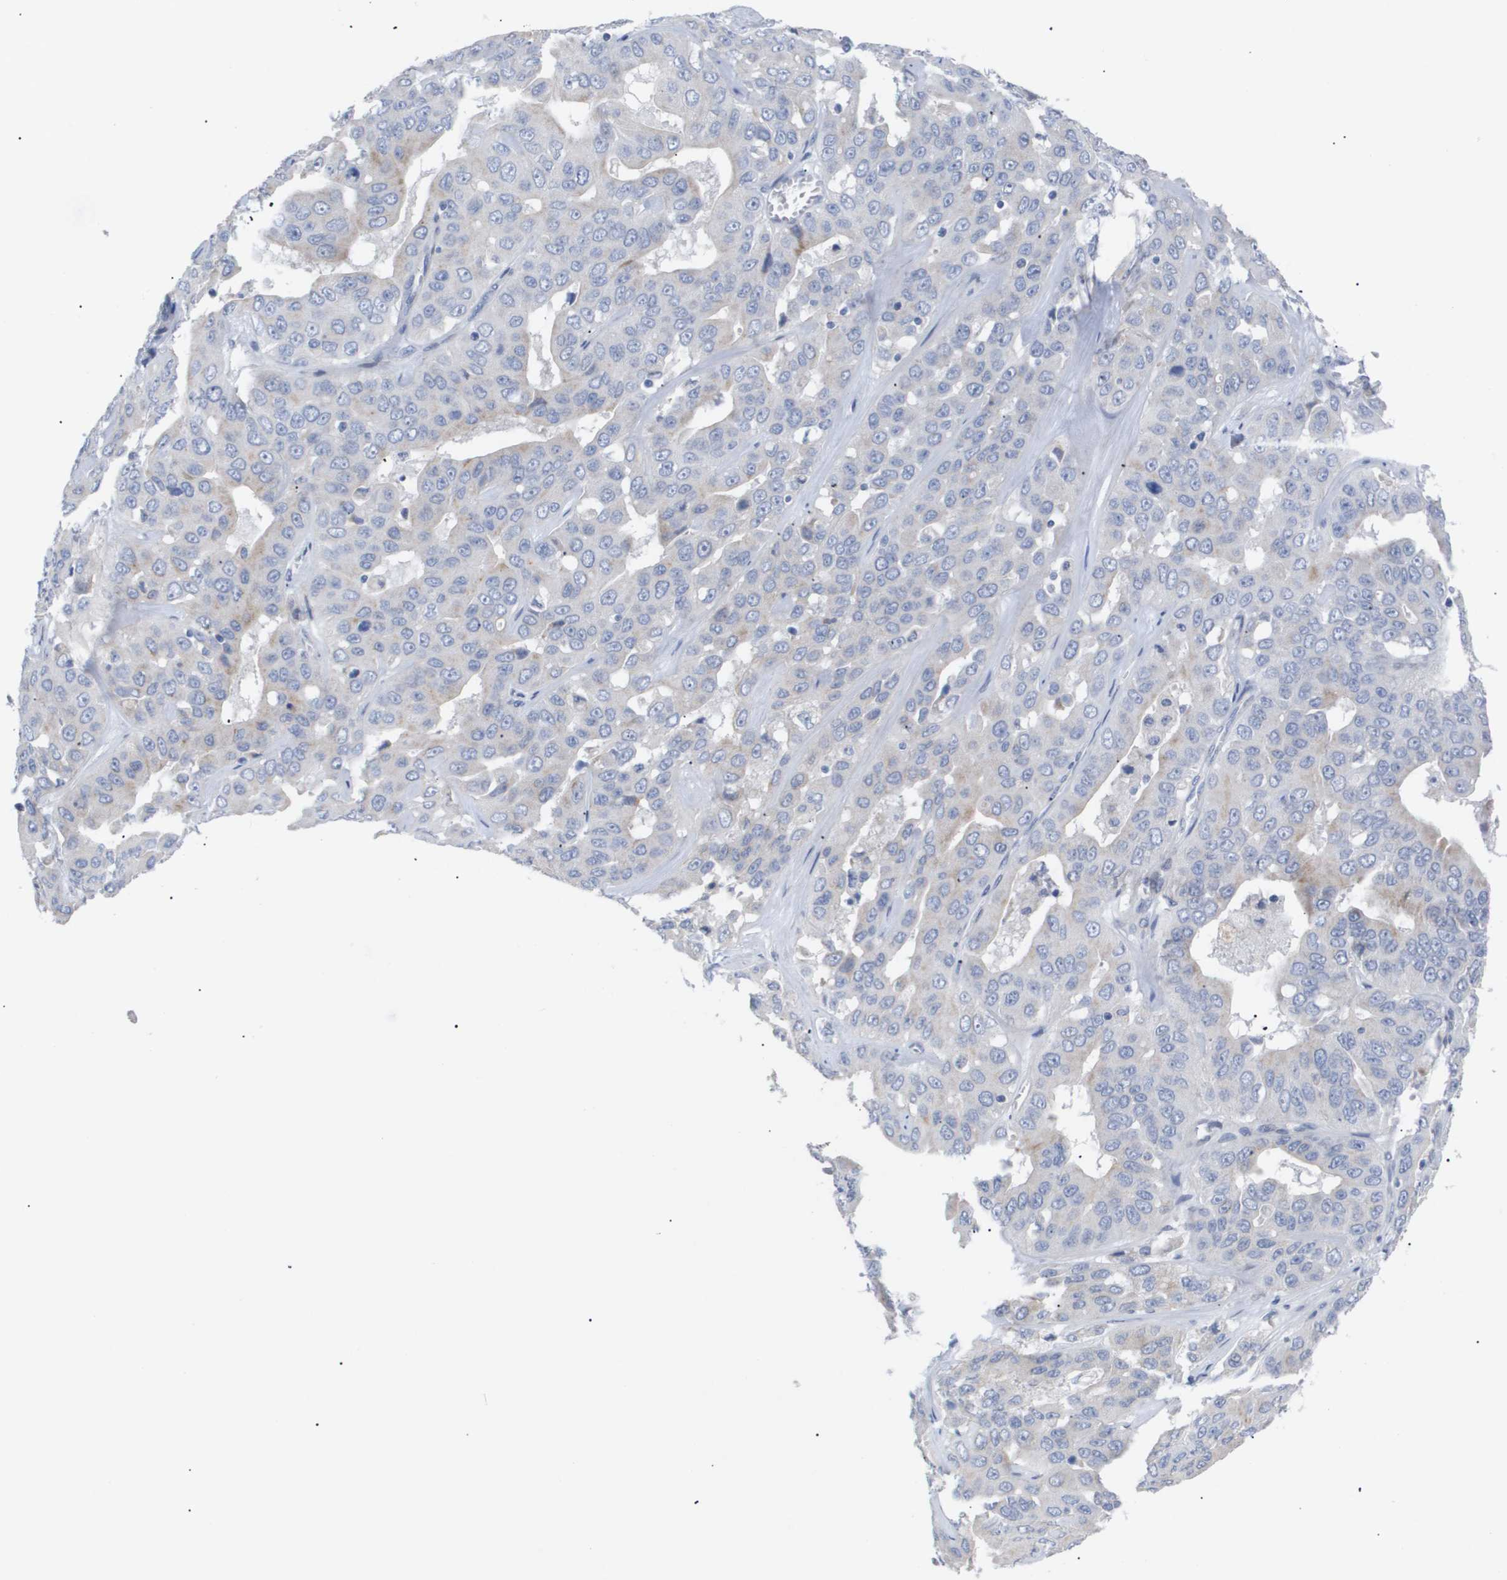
{"staining": {"intensity": "negative", "quantity": "none", "location": "none"}, "tissue": "liver cancer", "cell_type": "Tumor cells", "image_type": "cancer", "snomed": [{"axis": "morphology", "description": "Cholangiocarcinoma"}, {"axis": "topography", "description": "Liver"}], "caption": "IHC photomicrograph of human liver cholangiocarcinoma stained for a protein (brown), which reveals no positivity in tumor cells.", "gene": "CAV3", "patient": {"sex": "female", "age": 52}}